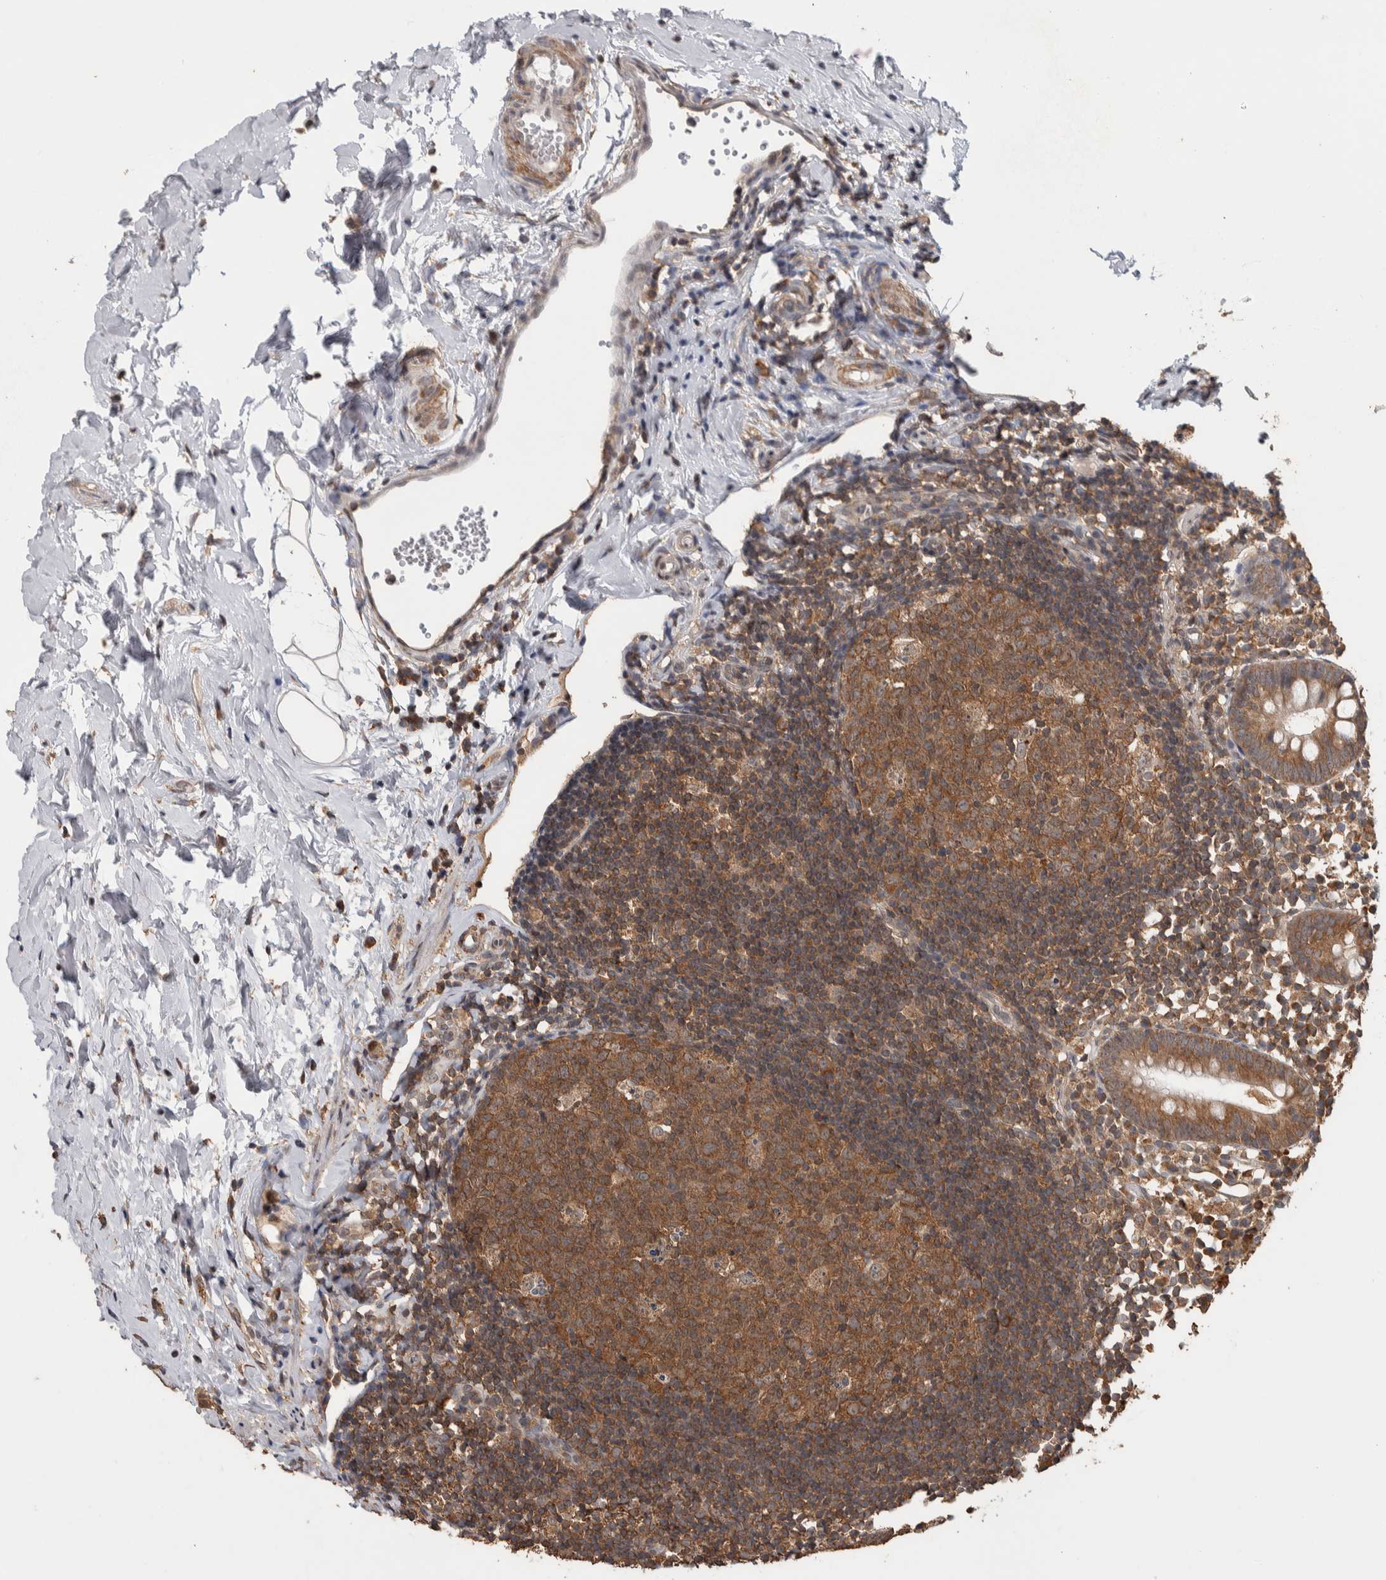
{"staining": {"intensity": "moderate", "quantity": ">75%", "location": "cytoplasmic/membranous"}, "tissue": "appendix", "cell_type": "Glandular cells", "image_type": "normal", "snomed": [{"axis": "morphology", "description": "Normal tissue, NOS"}, {"axis": "topography", "description": "Appendix"}], "caption": "Immunohistochemical staining of unremarkable appendix exhibits >75% levels of moderate cytoplasmic/membranous protein expression in about >75% of glandular cells.", "gene": "DVL2", "patient": {"sex": "female", "age": 20}}